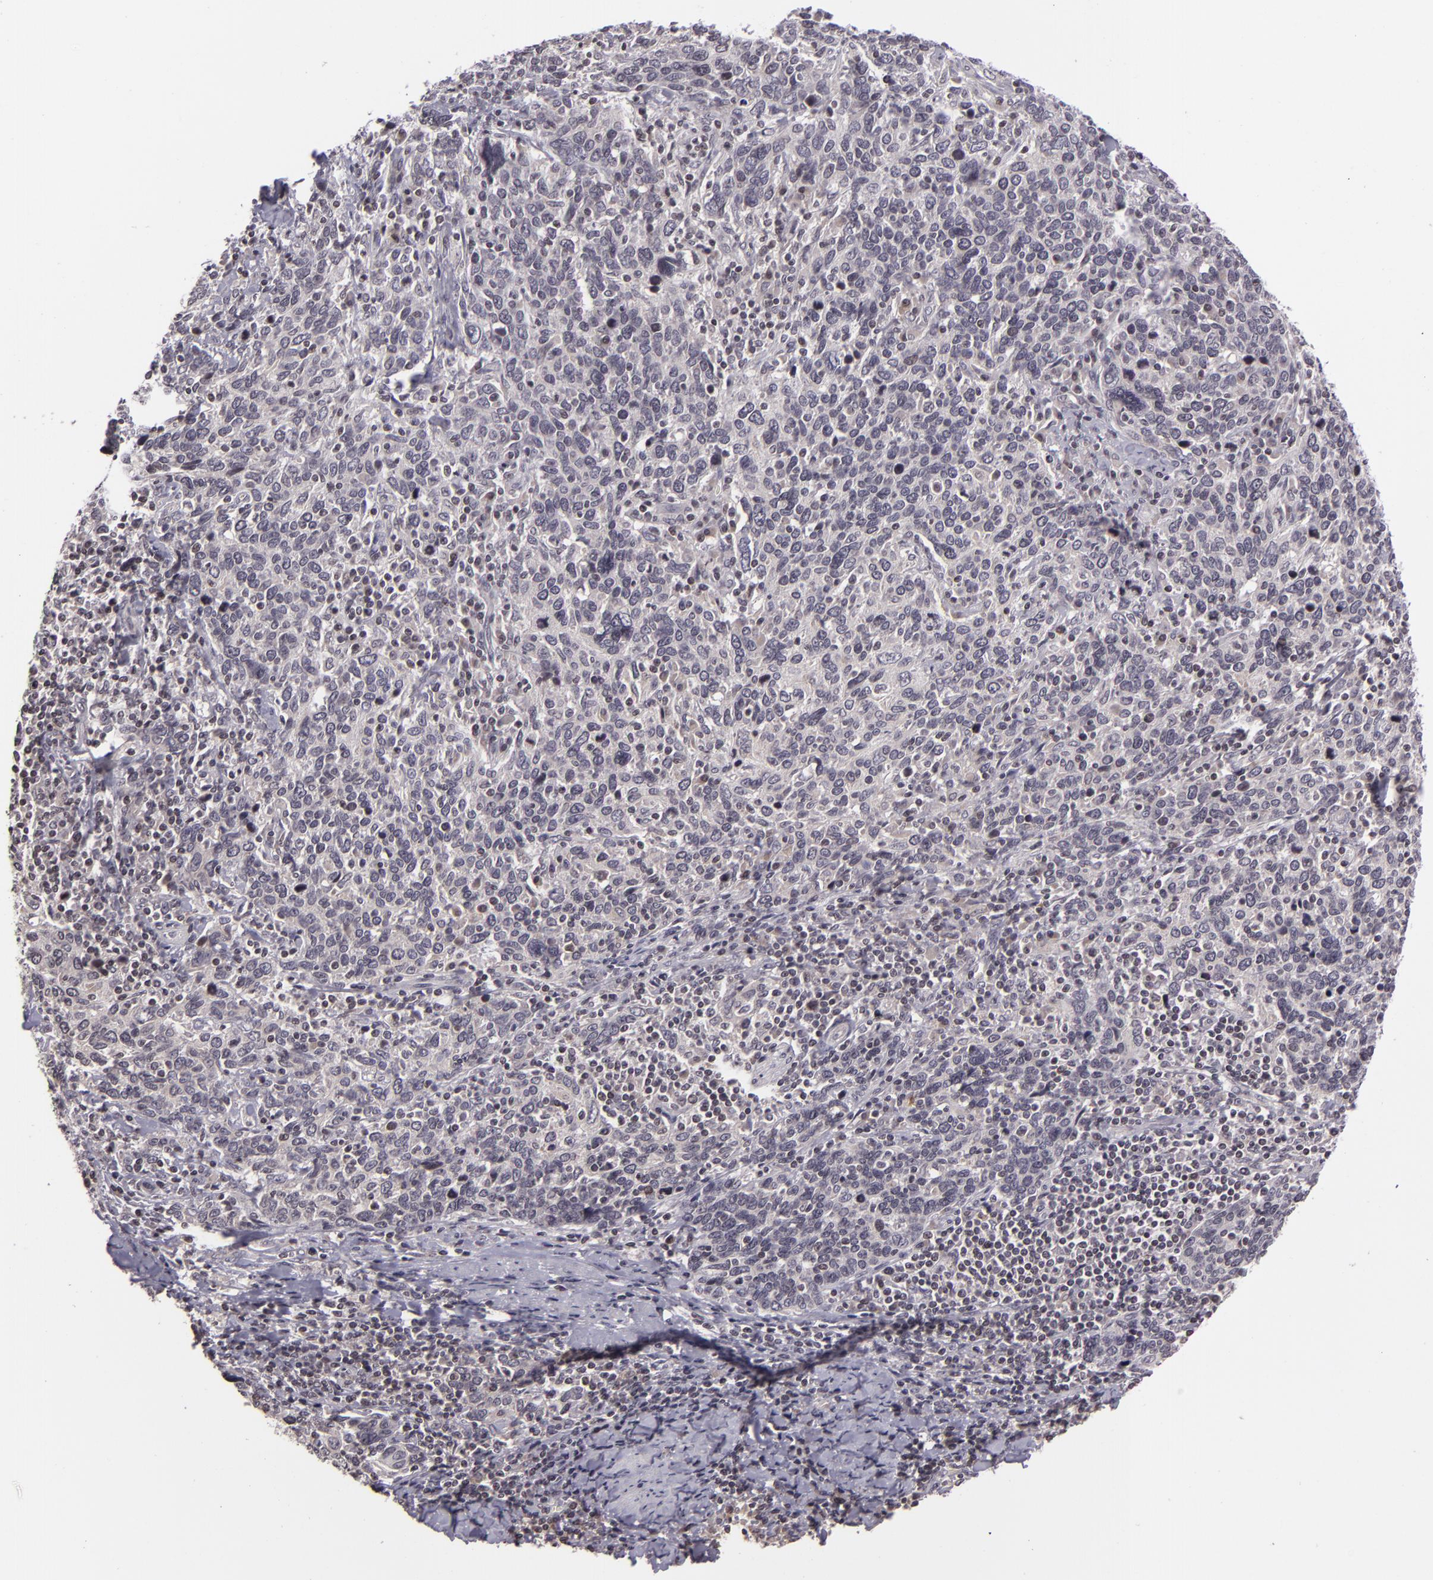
{"staining": {"intensity": "negative", "quantity": "none", "location": "none"}, "tissue": "cervical cancer", "cell_type": "Tumor cells", "image_type": "cancer", "snomed": [{"axis": "morphology", "description": "Squamous cell carcinoma, NOS"}, {"axis": "topography", "description": "Cervix"}], "caption": "Squamous cell carcinoma (cervical) was stained to show a protein in brown. There is no significant expression in tumor cells.", "gene": "AKAP6", "patient": {"sex": "female", "age": 41}}